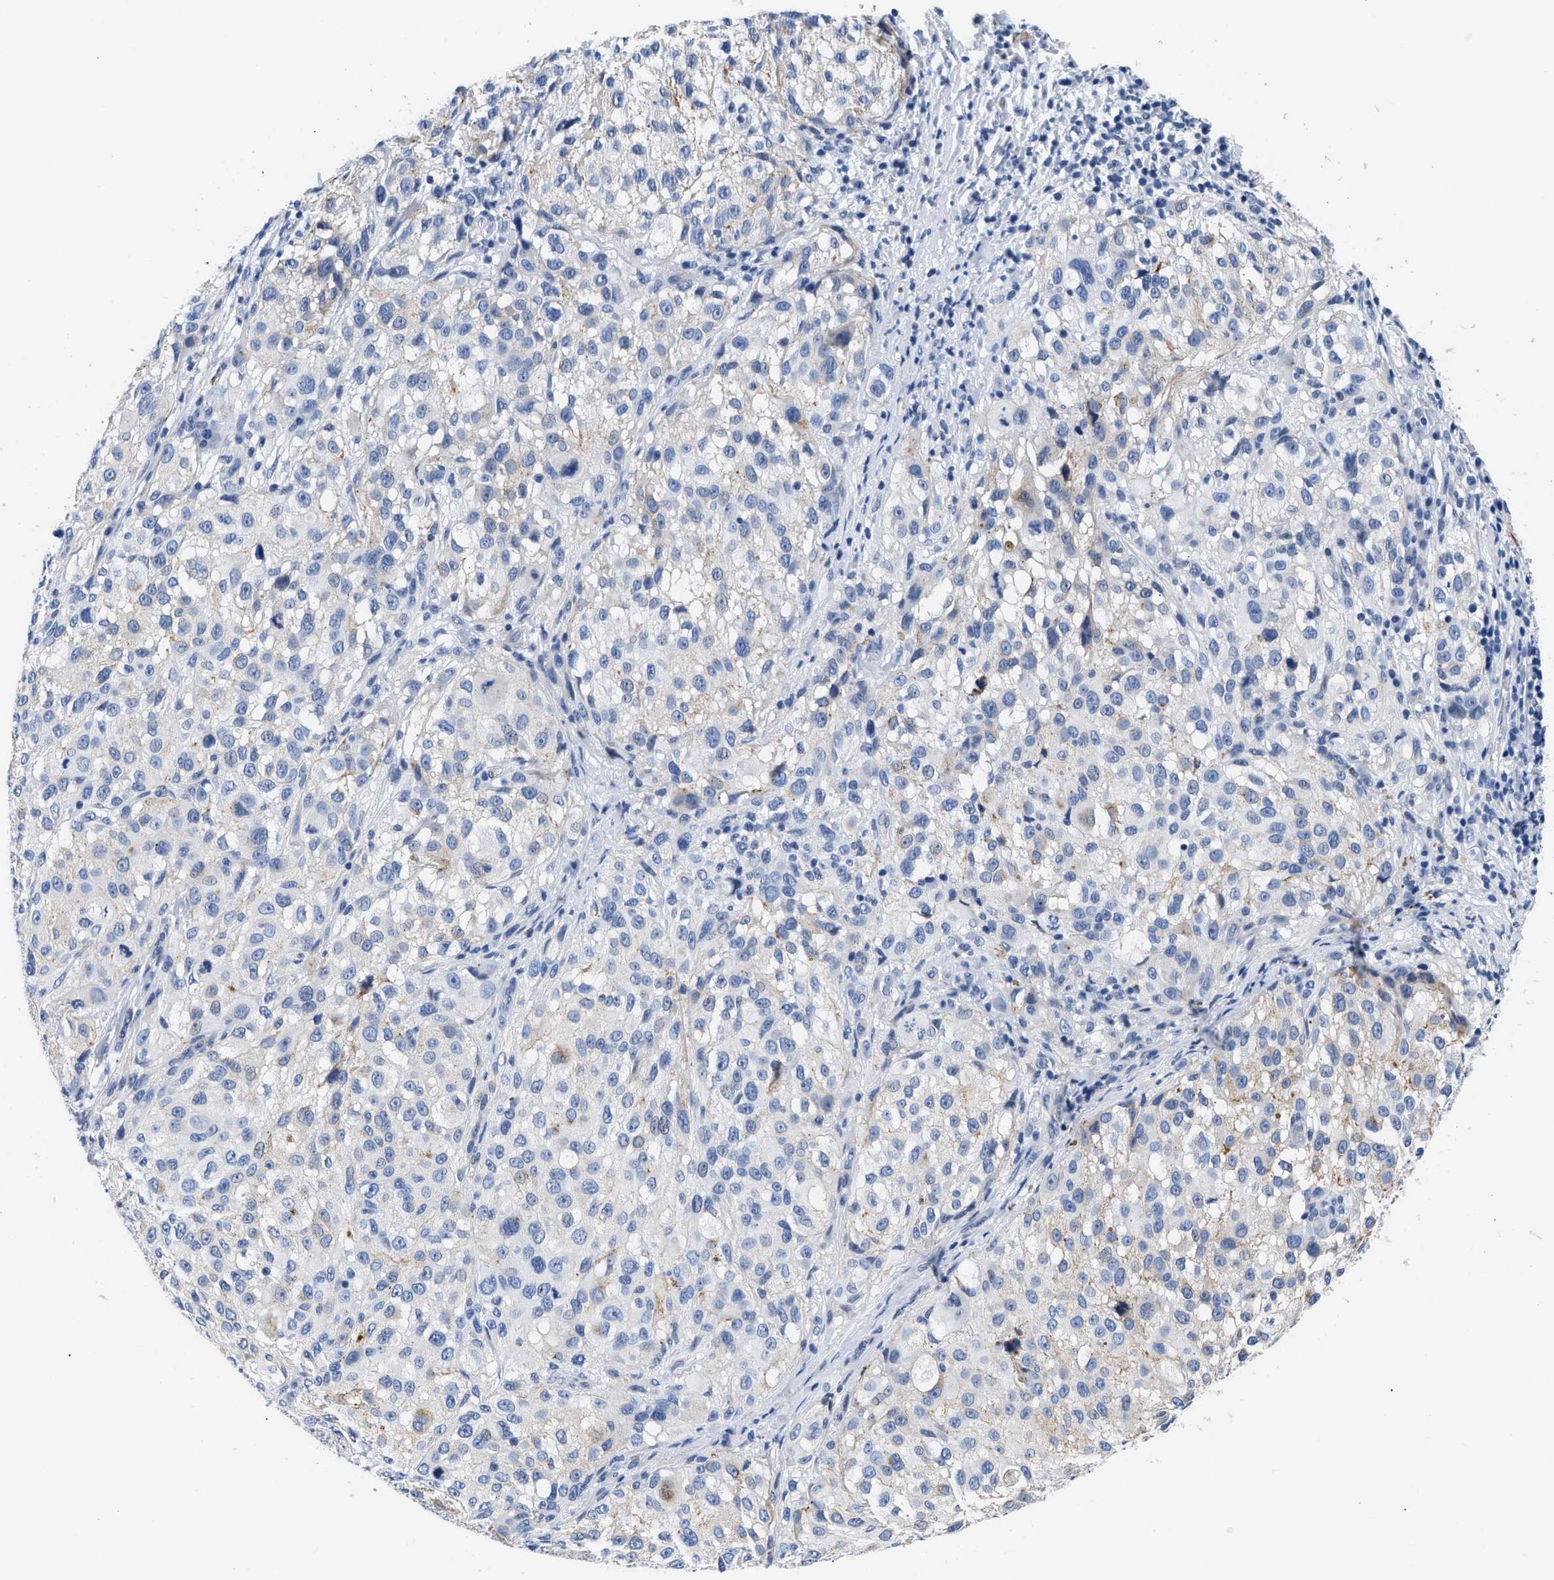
{"staining": {"intensity": "weak", "quantity": "<25%", "location": "cytoplasmic/membranous"}, "tissue": "melanoma", "cell_type": "Tumor cells", "image_type": "cancer", "snomed": [{"axis": "morphology", "description": "Necrosis, NOS"}, {"axis": "morphology", "description": "Malignant melanoma, NOS"}, {"axis": "topography", "description": "Skin"}], "caption": "Immunohistochemical staining of melanoma exhibits no significant positivity in tumor cells. (Brightfield microscopy of DAB immunohistochemistry at high magnification).", "gene": "TRIM29", "patient": {"sex": "female", "age": 87}}